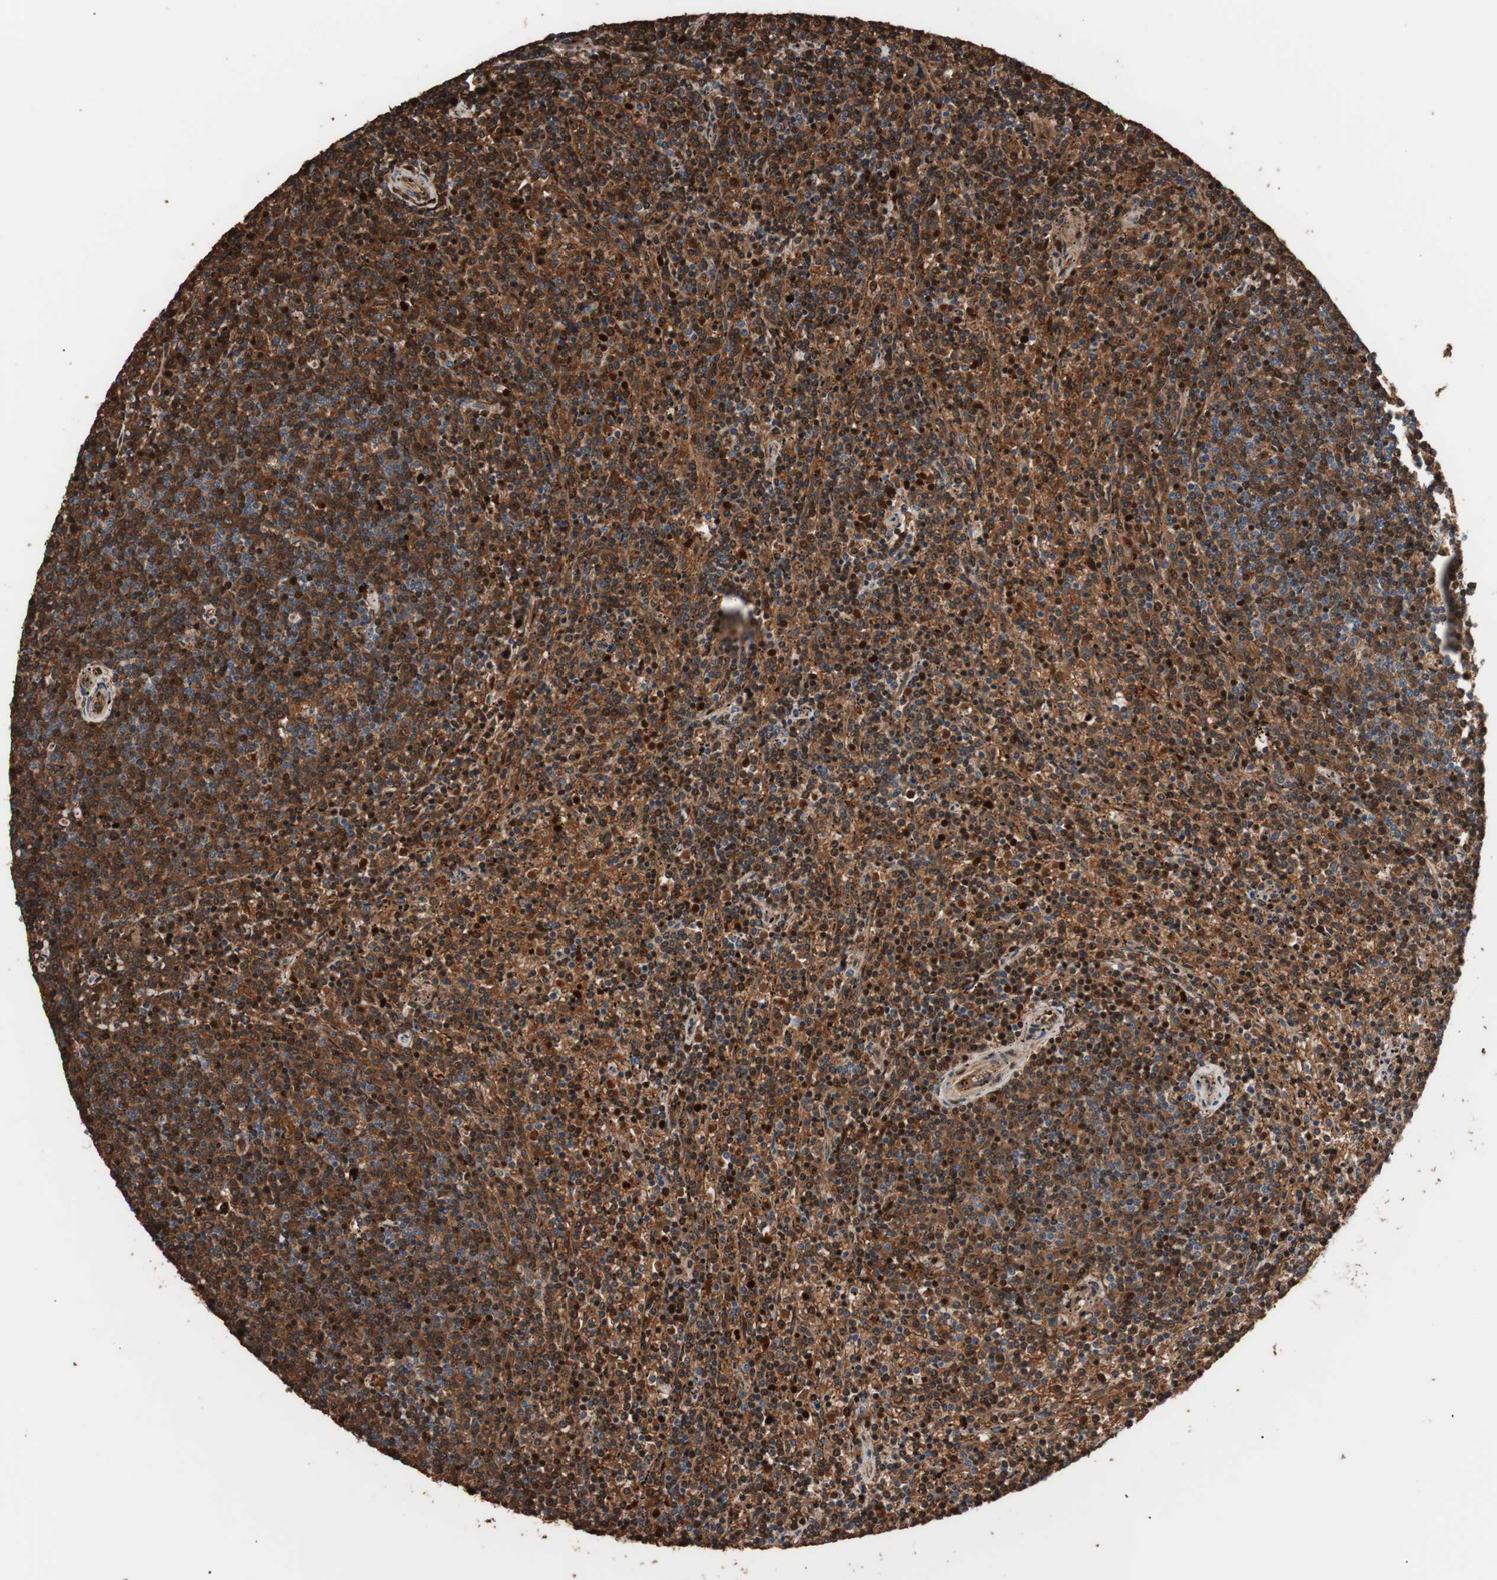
{"staining": {"intensity": "strong", "quantity": ">75%", "location": "cytoplasmic/membranous"}, "tissue": "lymphoma", "cell_type": "Tumor cells", "image_type": "cancer", "snomed": [{"axis": "morphology", "description": "Malignant lymphoma, non-Hodgkin's type, Low grade"}, {"axis": "topography", "description": "Spleen"}], "caption": "Lymphoma stained with immunohistochemistry exhibits strong cytoplasmic/membranous positivity in approximately >75% of tumor cells.", "gene": "GLYCTK", "patient": {"sex": "female", "age": 50}}